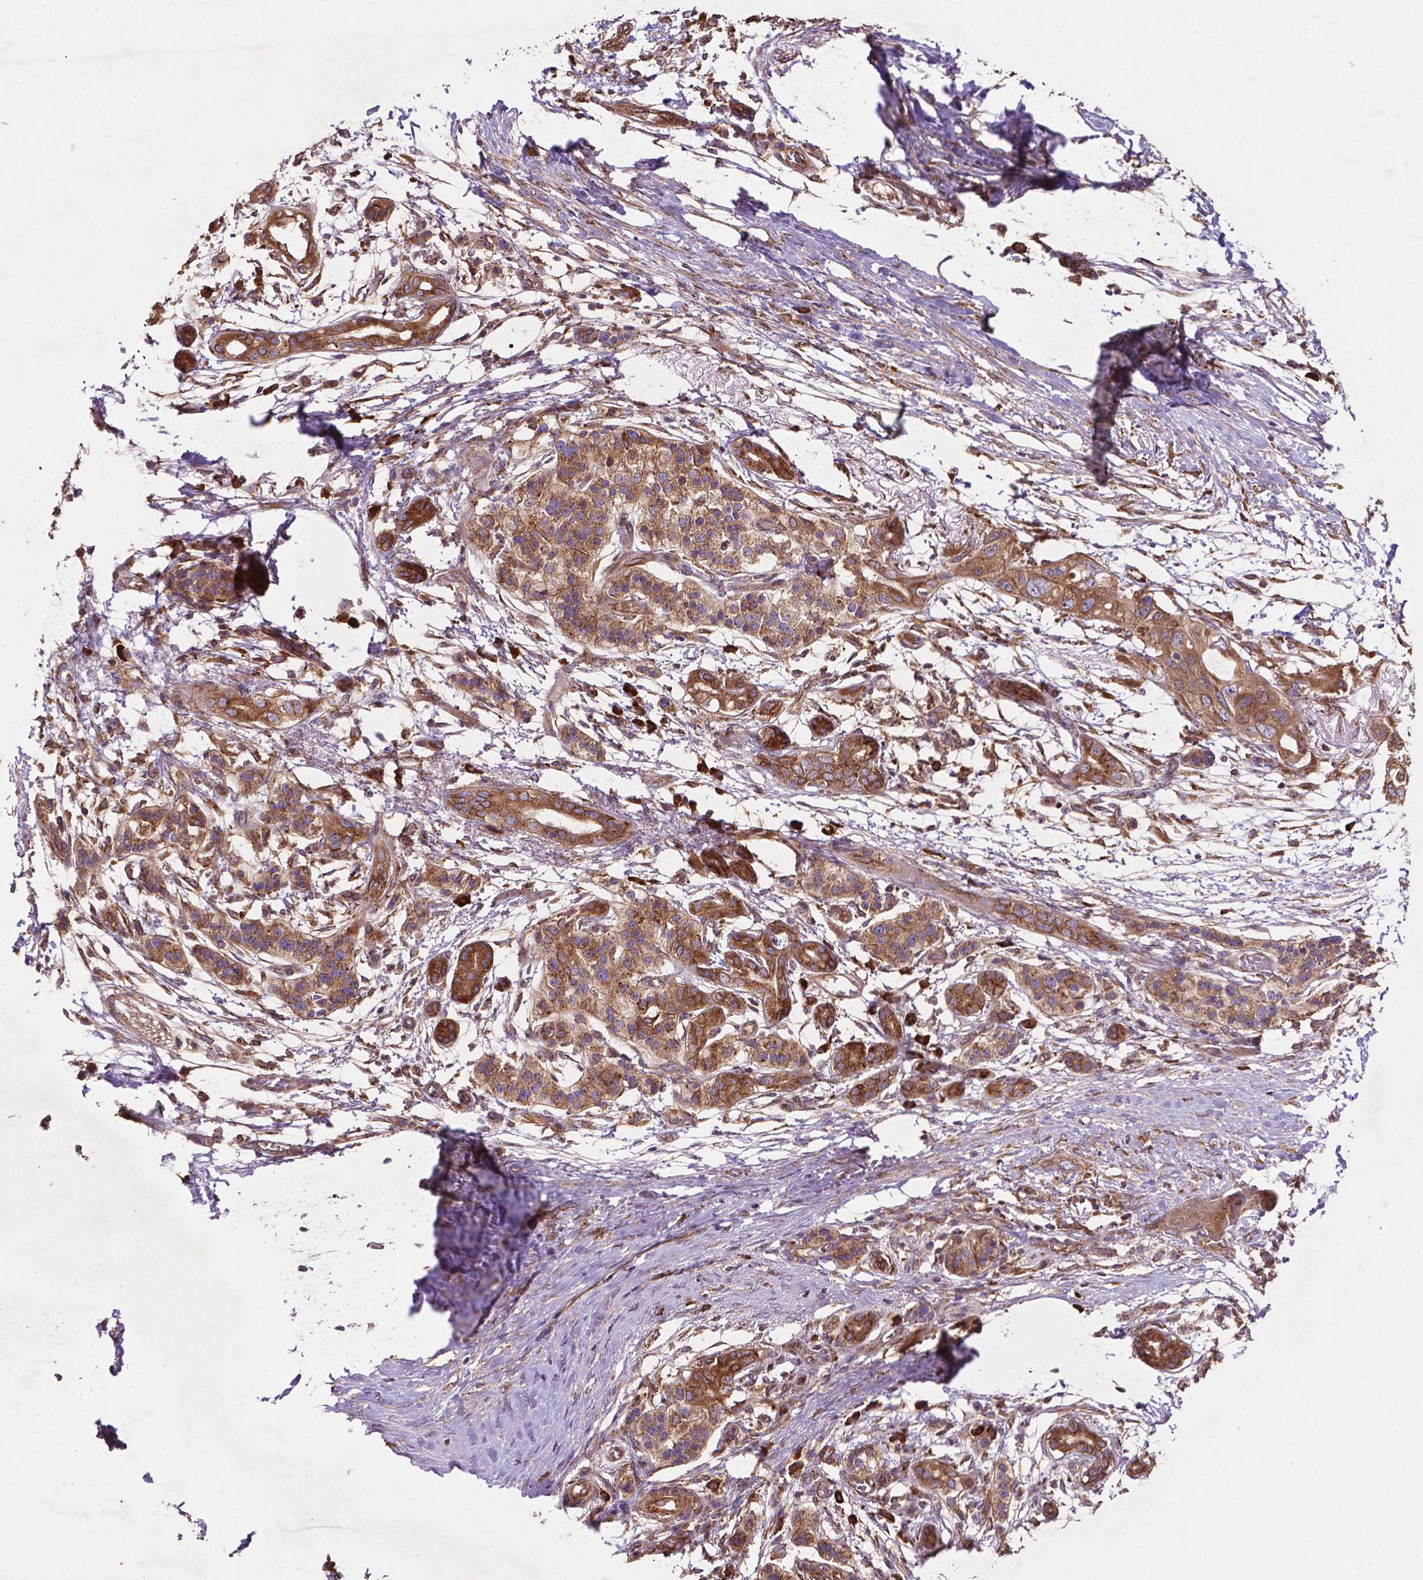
{"staining": {"intensity": "moderate", "quantity": ">75%", "location": "cytoplasmic/membranous"}, "tissue": "pancreatic cancer", "cell_type": "Tumor cells", "image_type": "cancer", "snomed": [{"axis": "morphology", "description": "Adenocarcinoma, NOS"}, {"axis": "topography", "description": "Pancreas"}], "caption": "Pancreatic cancer (adenocarcinoma) stained with a brown dye displays moderate cytoplasmic/membranous positive positivity in about >75% of tumor cells.", "gene": "CCDC71L", "patient": {"sex": "female", "age": 72}}